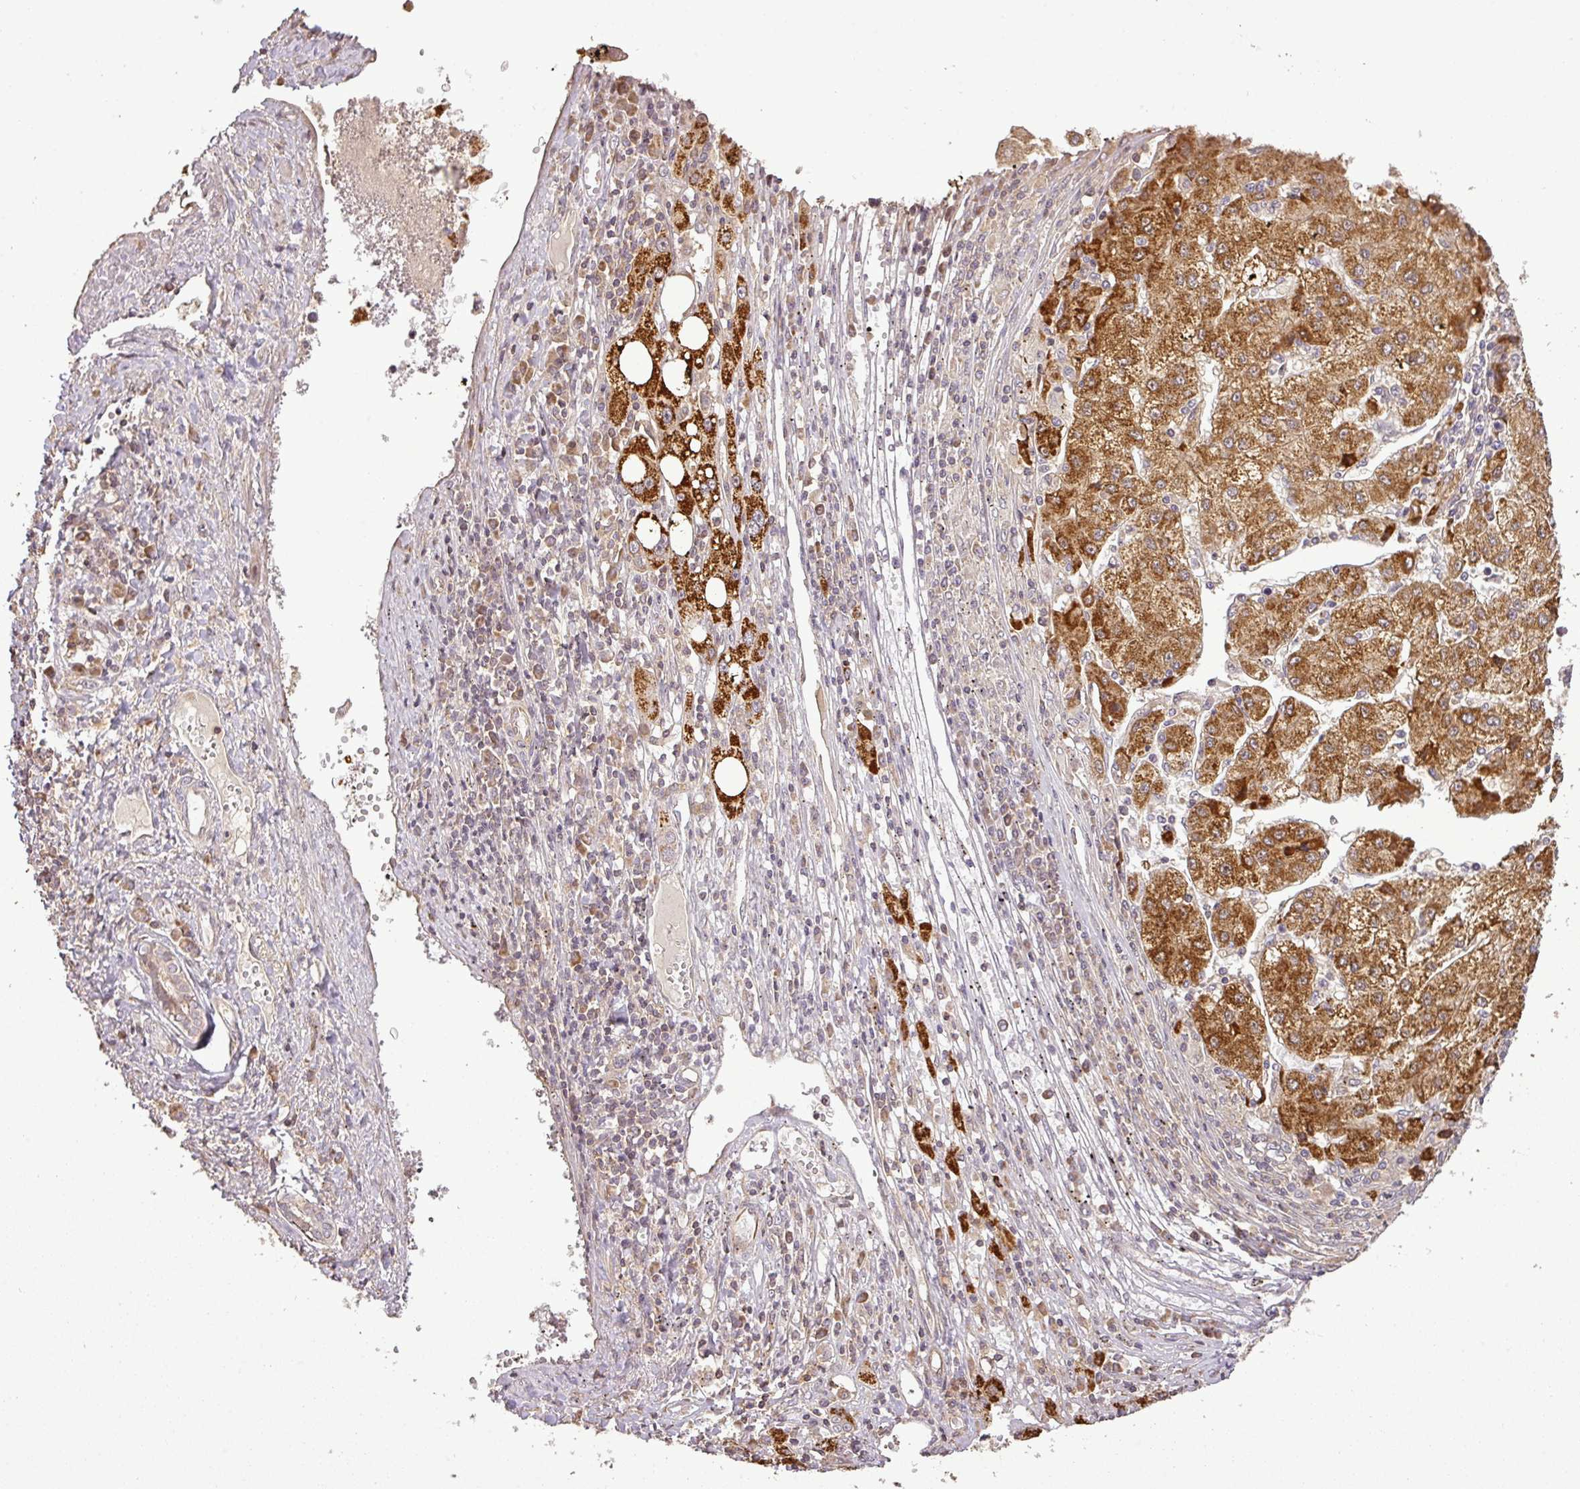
{"staining": {"intensity": "strong", "quantity": ">75%", "location": "cytoplasmic/membranous"}, "tissue": "liver cancer", "cell_type": "Tumor cells", "image_type": "cancer", "snomed": [{"axis": "morphology", "description": "Carcinoma, Hepatocellular, NOS"}, {"axis": "topography", "description": "Liver"}], "caption": "There is high levels of strong cytoplasmic/membranous positivity in tumor cells of hepatocellular carcinoma (liver), as demonstrated by immunohistochemical staining (brown color).", "gene": "FAIM", "patient": {"sex": "male", "age": 72}}